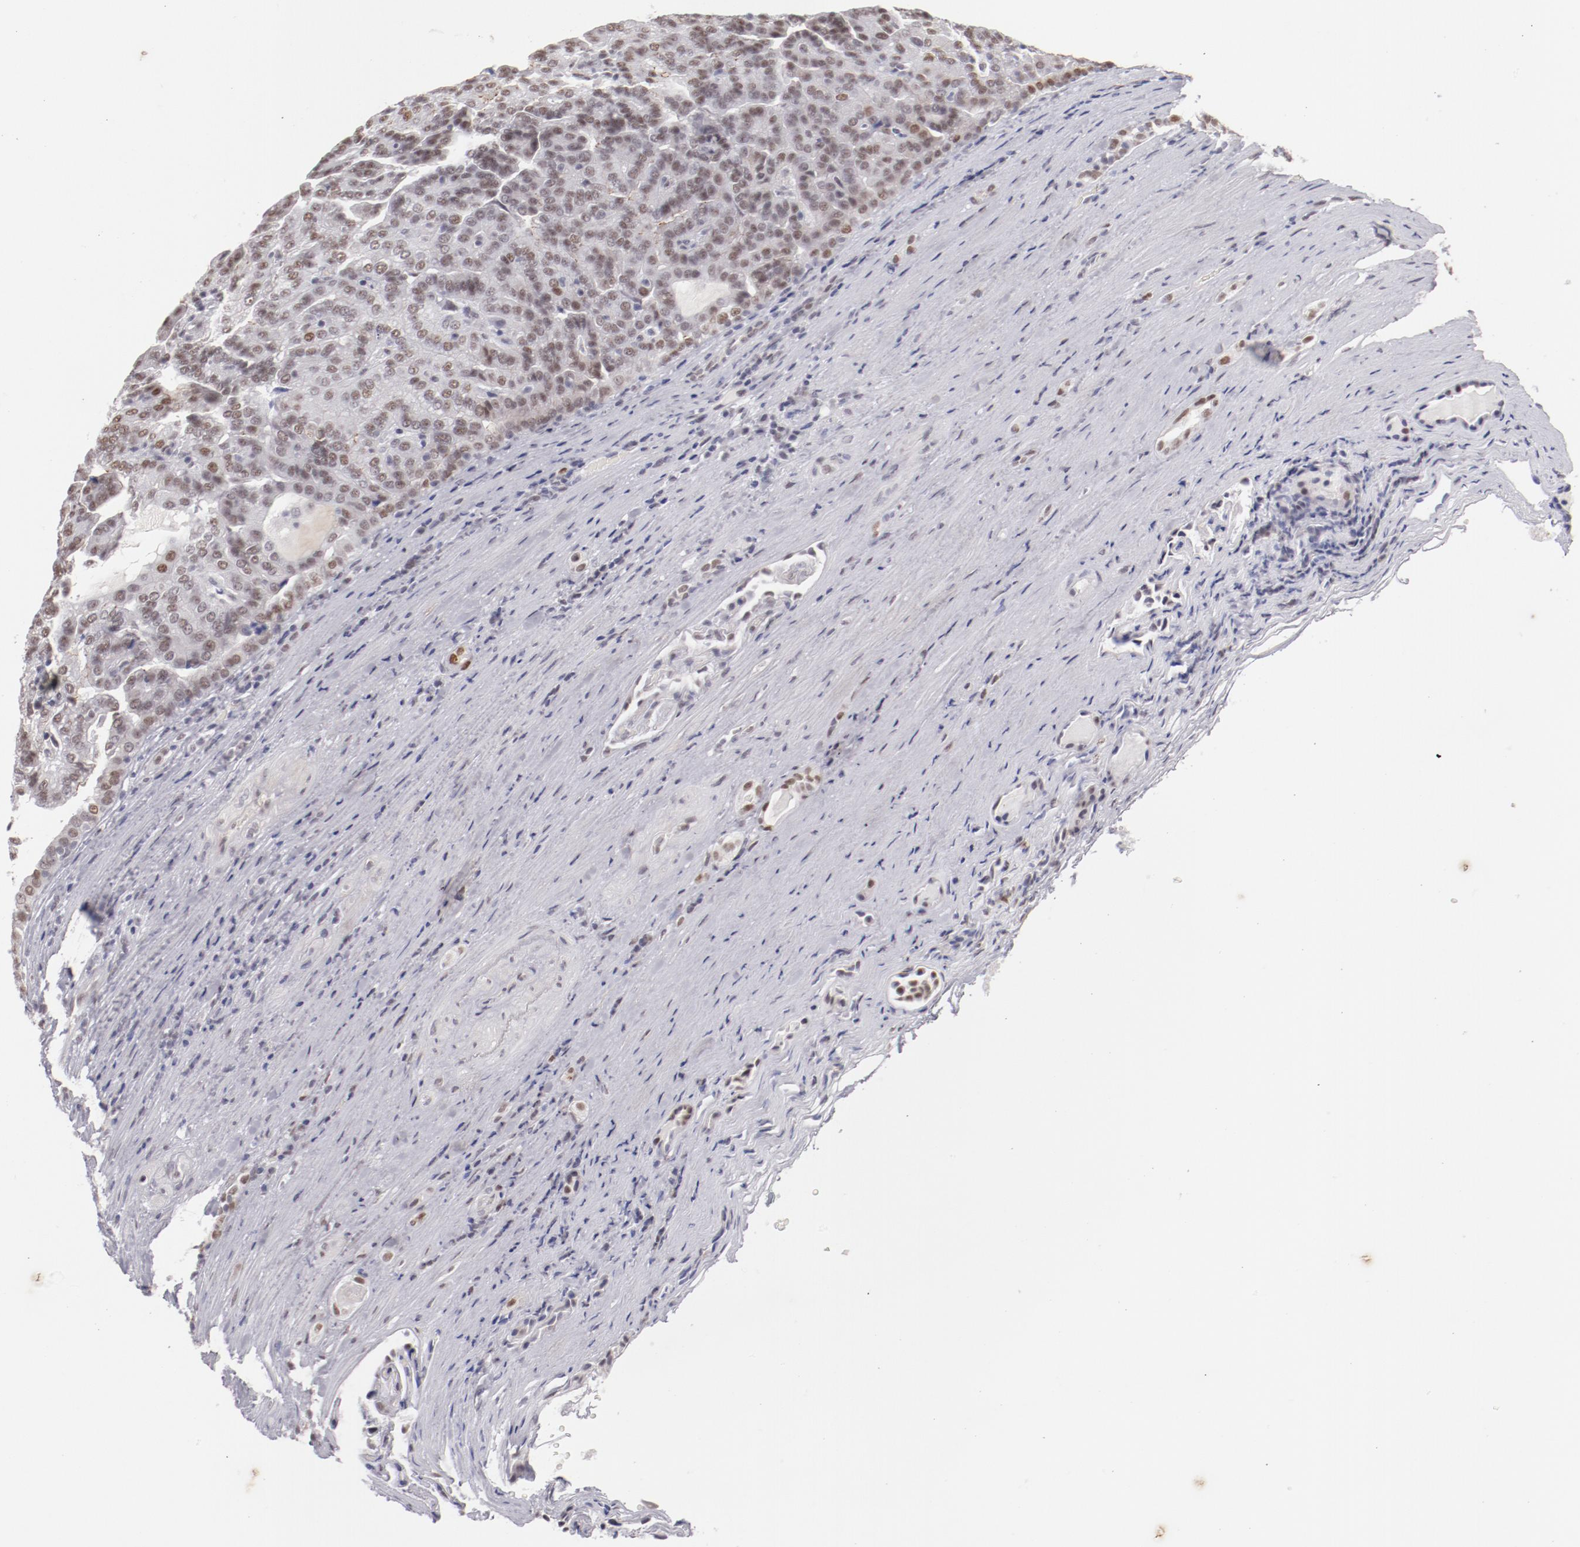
{"staining": {"intensity": "moderate", "quantity": "25%-75%", "location": "nuclear"}, "tissue": "renal cancer", "cell_type": "Tumor cells", "image_type": "cancer", "snomed": [{"axis": "morphology", "description": "Adenocarcinoma, NOS"}, {"axis": "topography", "description": "Kidney"}], "caption": "Human renal cancer stained with a protein marker shows moderate staining in tumor cells.", "gene": "TFAP4", "patient": {"sex": "male", "age": 61}}